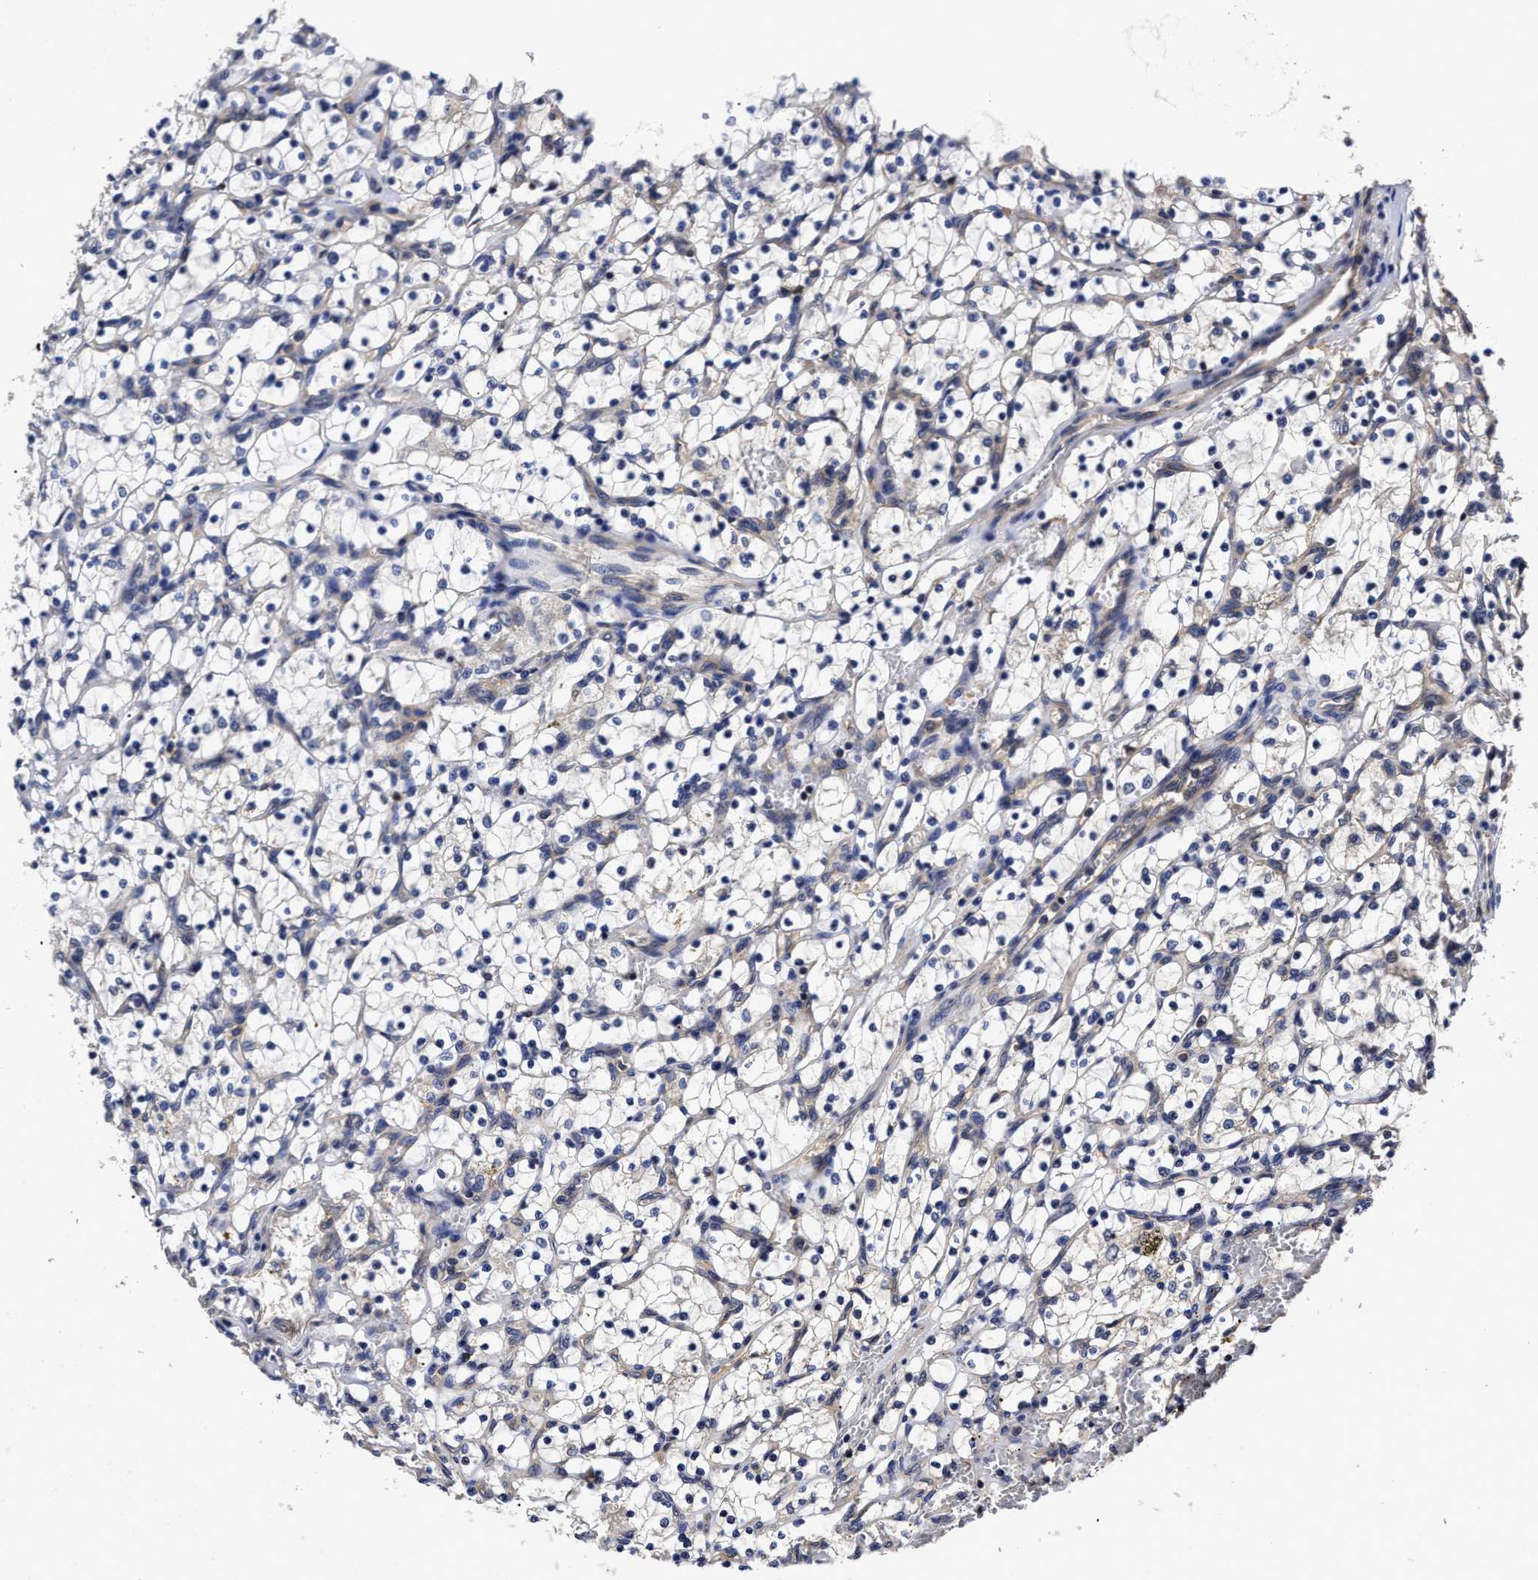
{"staining": {"intensity": "negative", "quantity": "none", "location": "none"}, "tissue": "renal cancer", "cell_type": "Tumor cells", "image_type": "cancer", "snomed": [{"axis": "morphology", "description": "Adenocarcinoma, NOS"}, {"axis": "topography", "description": "Kidney"}], "caption": "The immunohistochemistry image has no significant expression in tumor cells of renal cancer tissue. Brightfield microscopy of immunohistochemistry stained with DAB (brown) and hematoxylin (blue), captured at high magnification.", "gene": "SOCS5", "patient": {"sex": "female", "age": 69}}